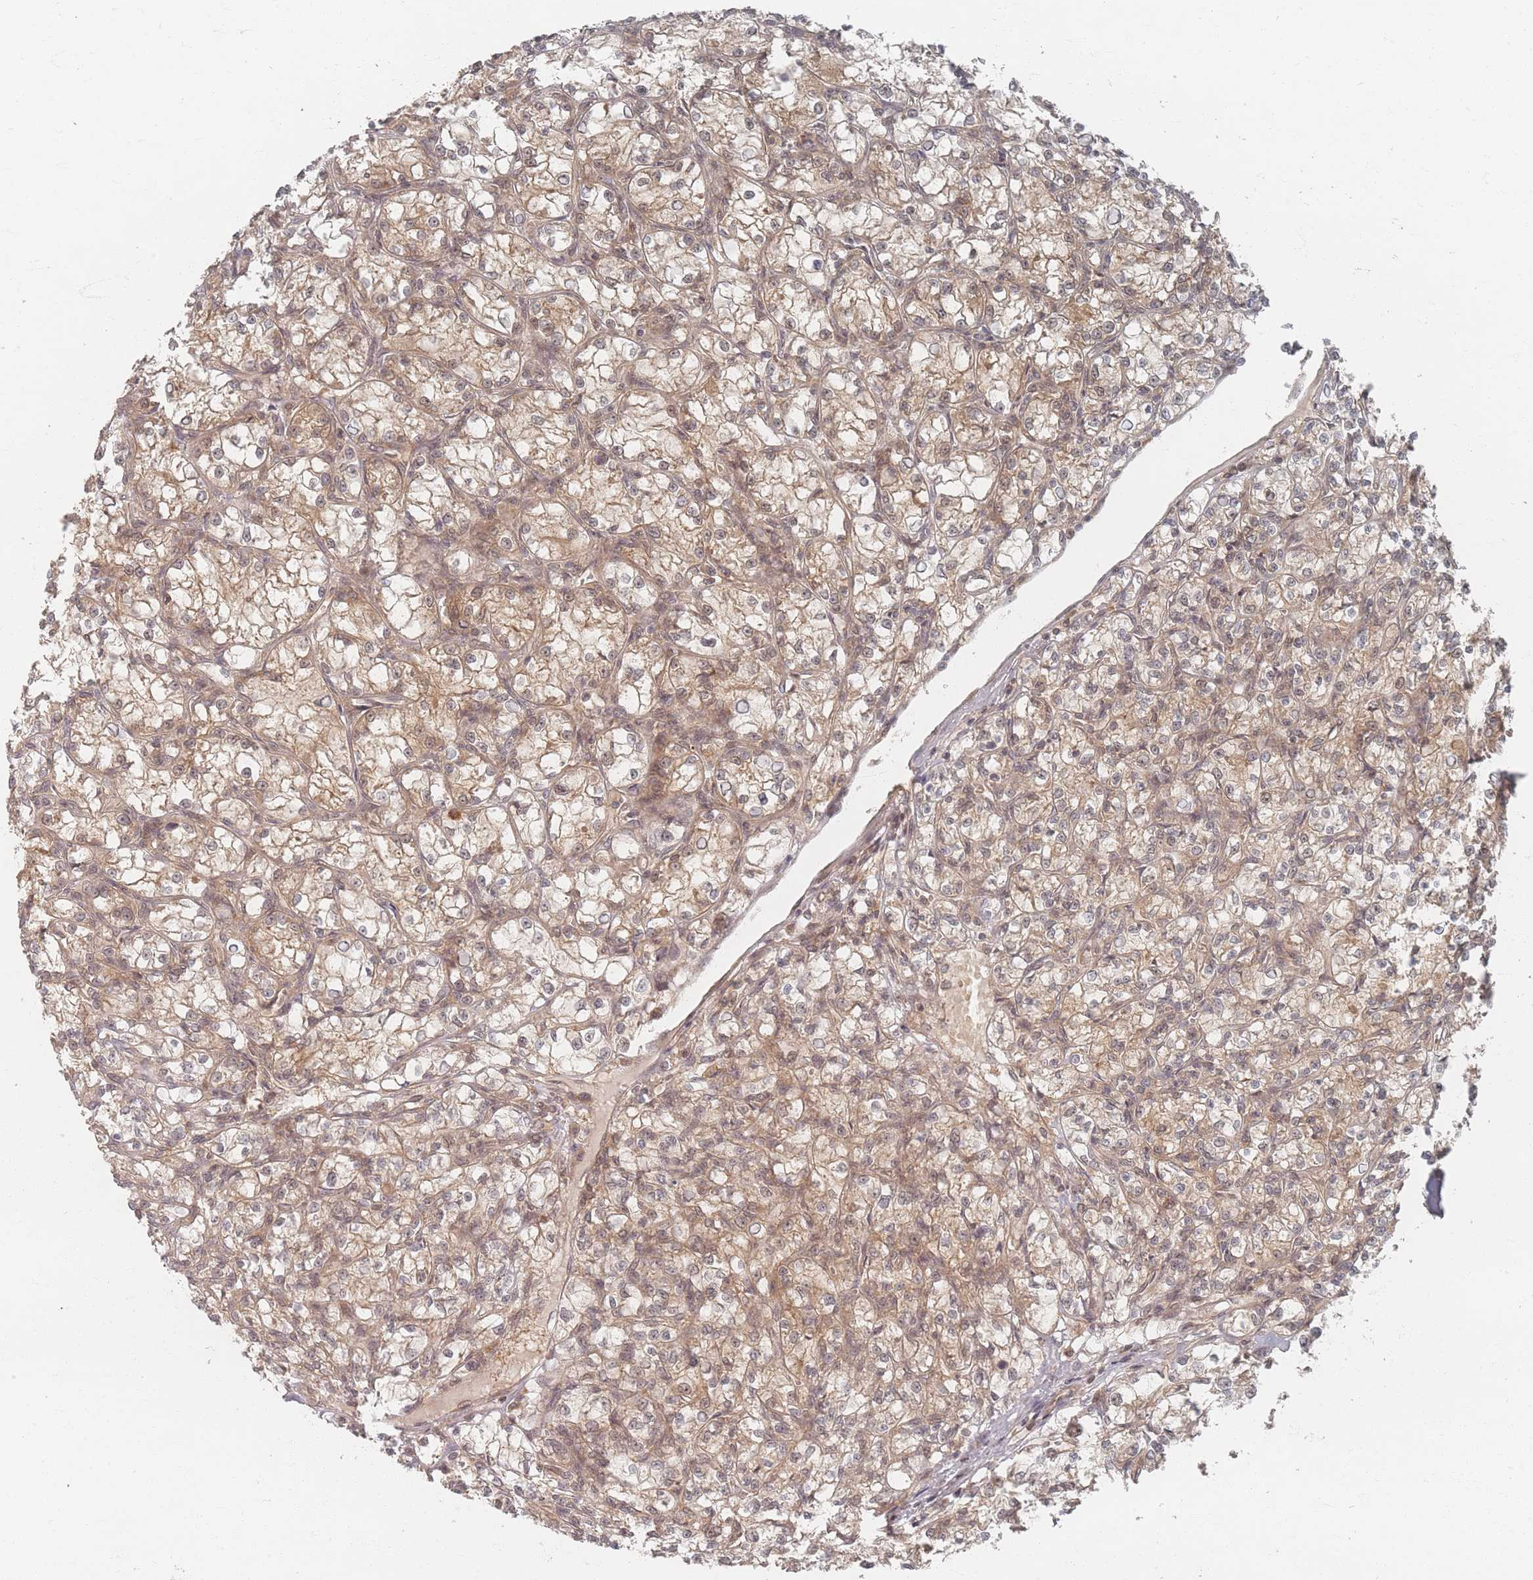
{"staining": {"intensity": "weak", "quantity": ">75%", "location": "cytoplasmic/membranous"}, "tissue": "renal cancer", "cell_type": "Tumor cells", "image_type": "cancer", "snomed": [{"axis": "morphology", "description": "Adenocarcinoma, NOS"}, {"axis": "topography", "description": "Kidney"}], "caption": "Human renal adenocarcinoma stained with a brown dye demonstrates weak cytoplasmic/membranous positive expression in approximately >75% of tumor cells.", "gene": "PSMD9", "patient": {"sex": "female", "age": 59}}